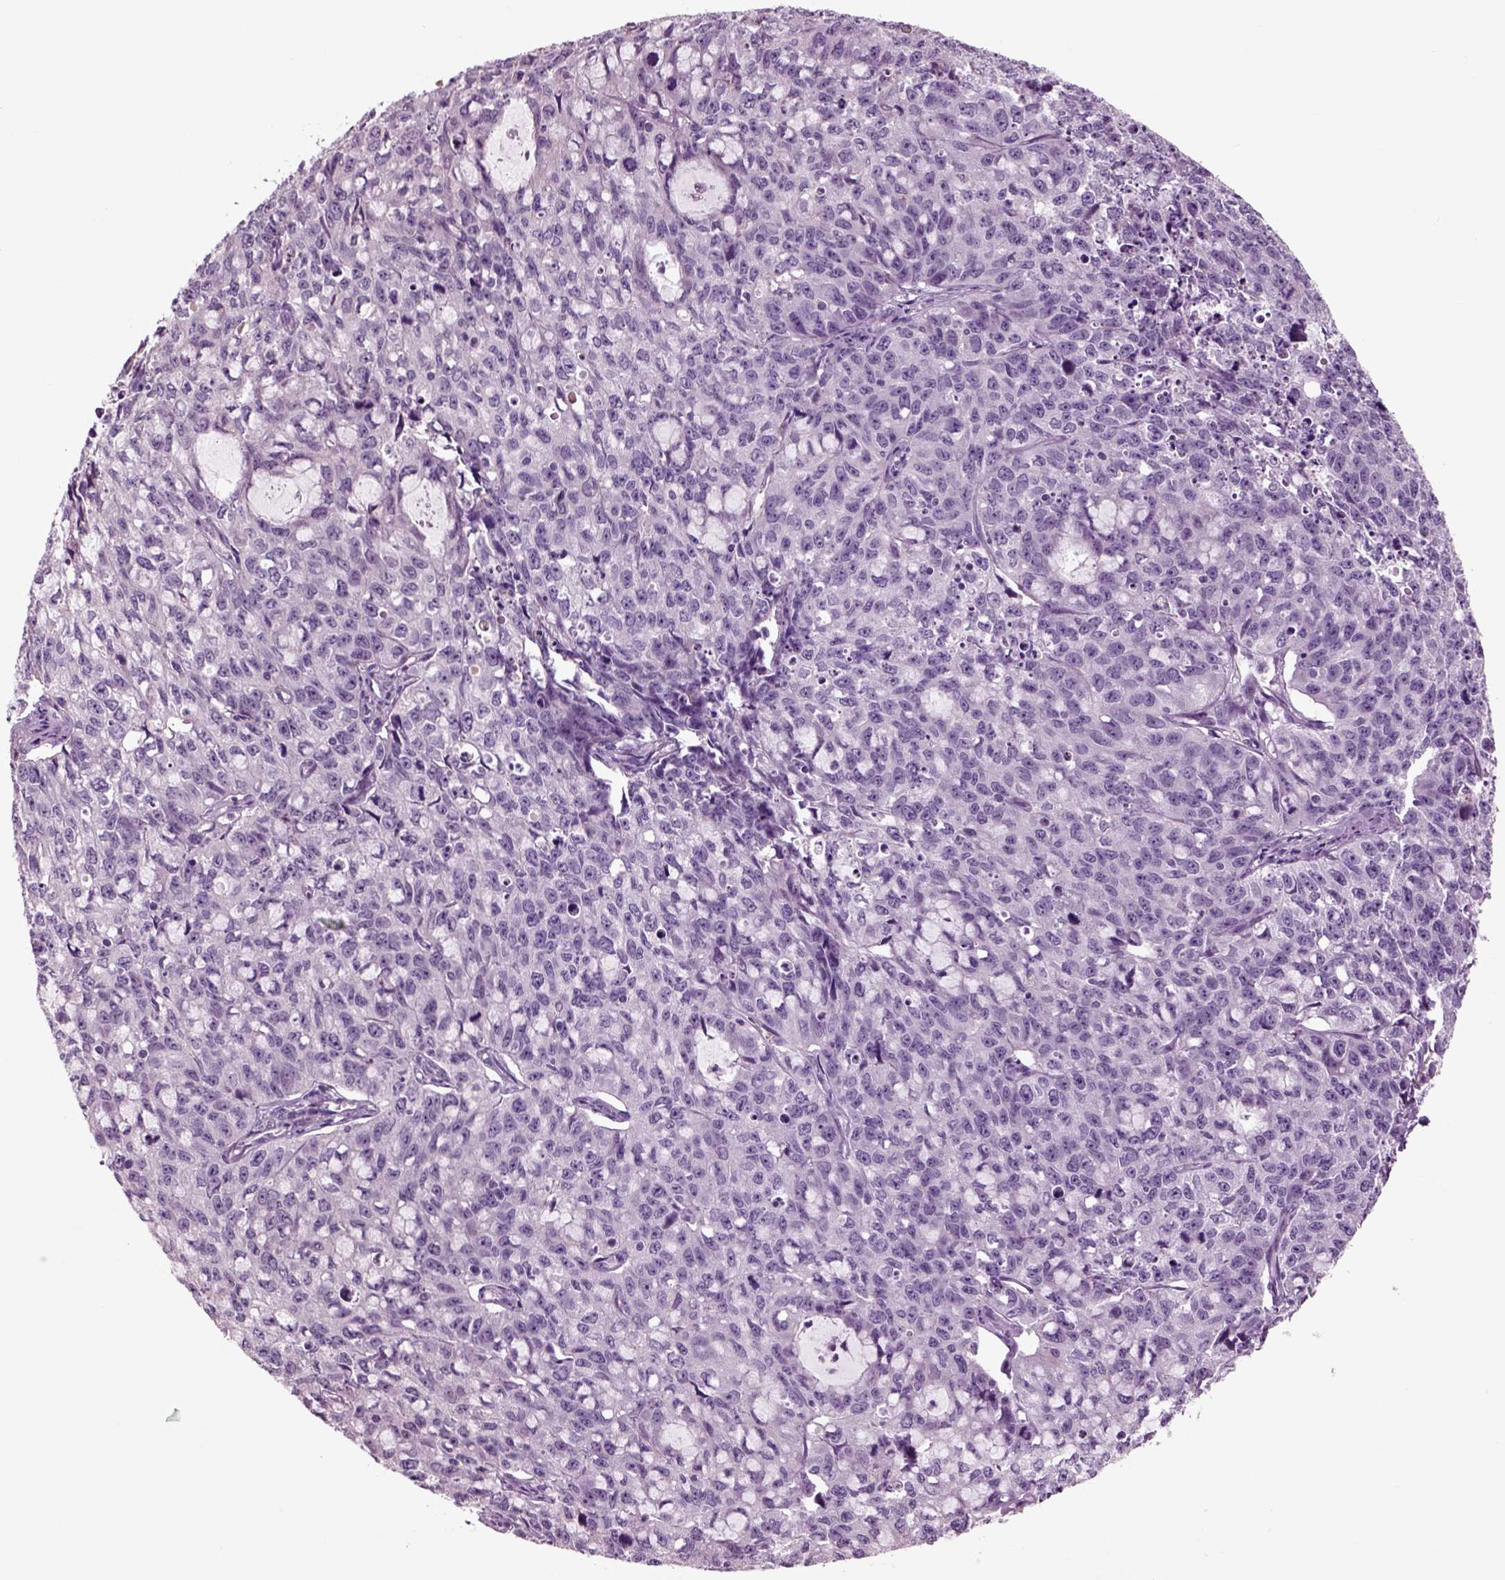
{"staining": {"intensity": "negative", "quantity": "none", "location": "none"}, "tissue": "cervical cancer", "cell_type": "Tumor cells", "image_type": "cancer", "snomed": [{"axis": "morphology", "description": "Squamous cell carcinoma, NOS"}, {"axis": "topography", "description": "Cervix"}], "caption": "The photomicrograph reveals no staining of tumor cells in squamous cell carcinoma (cervical). (Brightfield microscopy of DAB (3,3'-diaminobenzidine) IHC at high magnification).", "gene": "CHGB", "patient": {"sex": "female", "age": 28}}